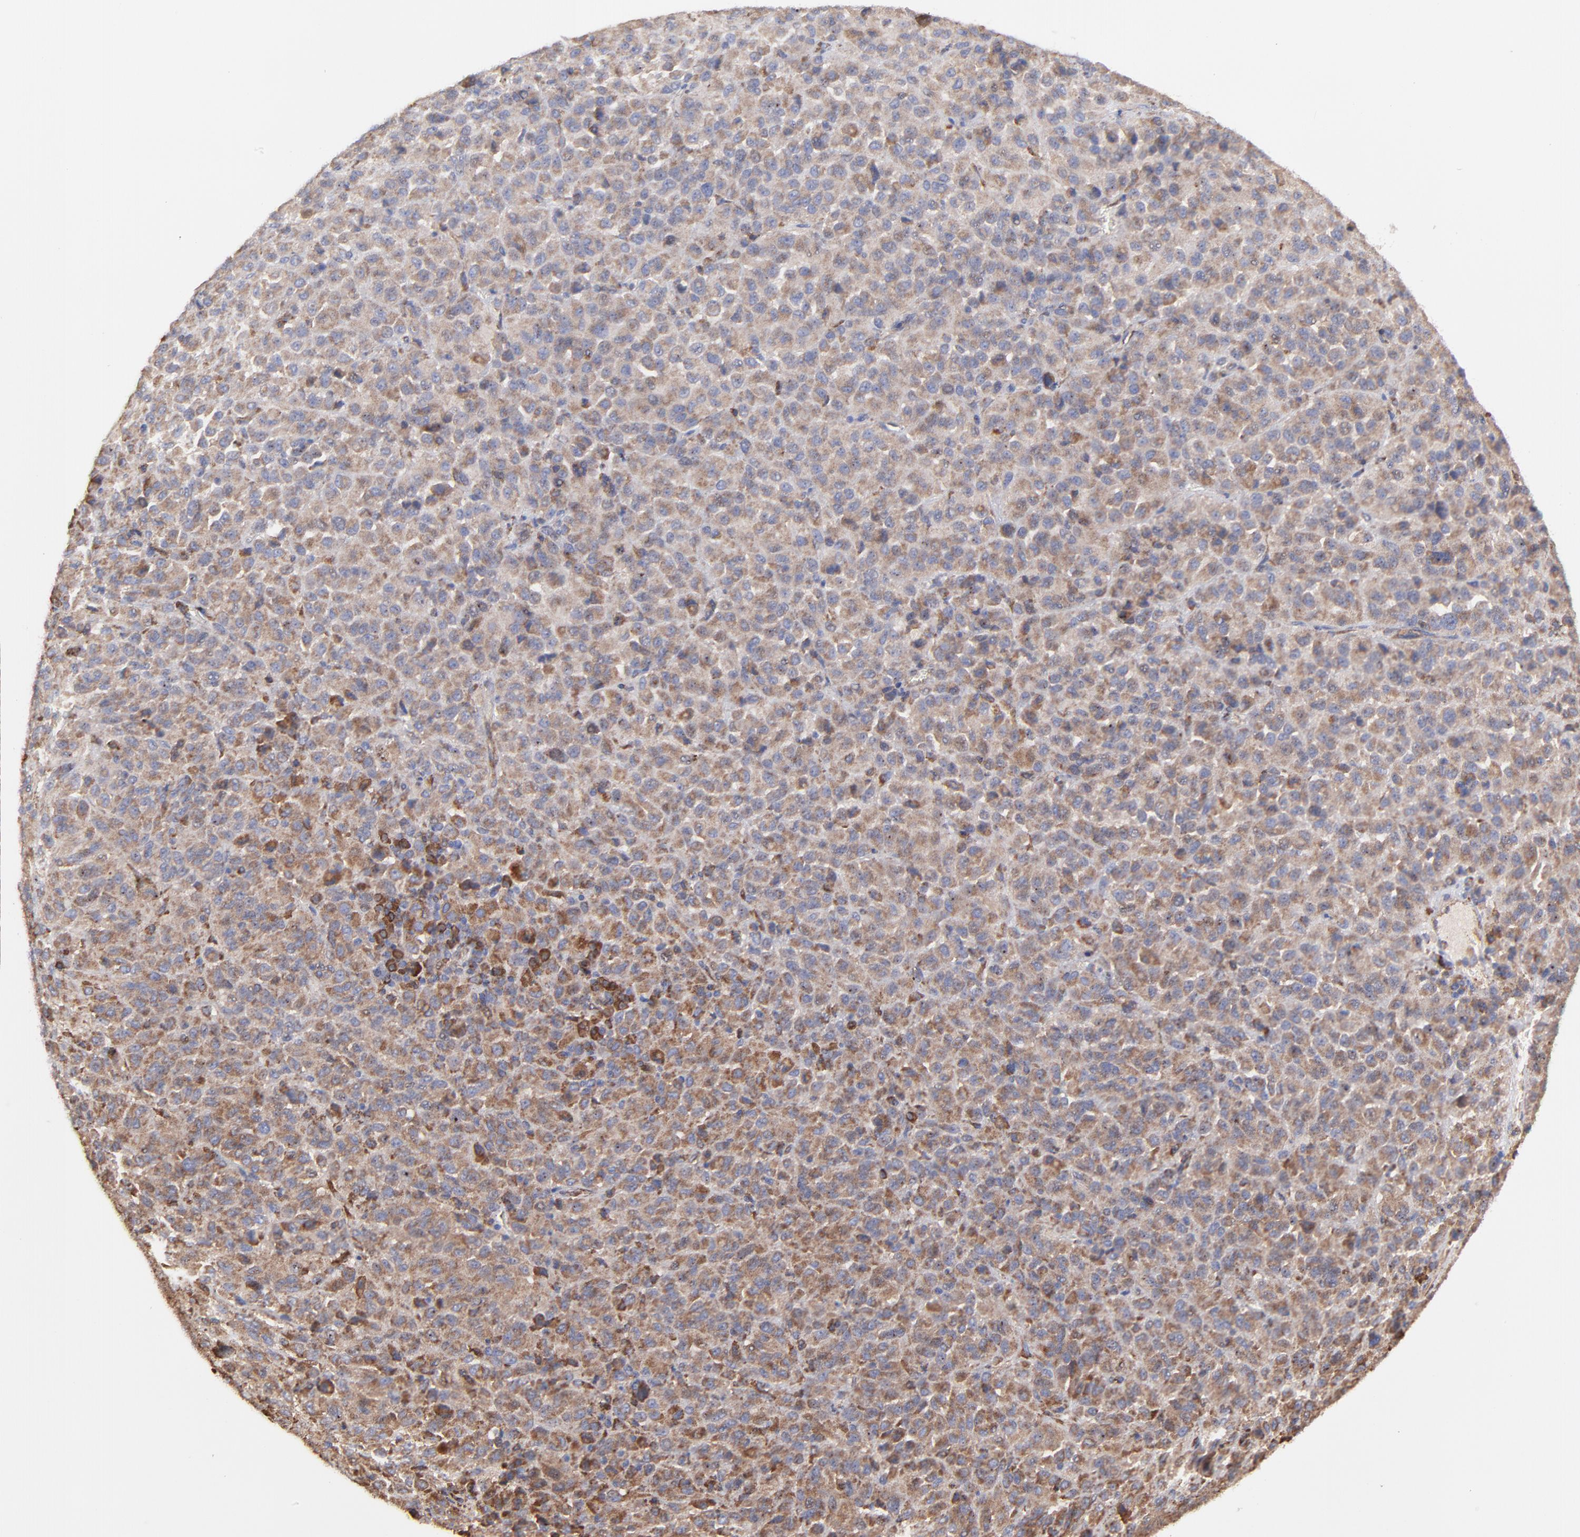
{"staining": {"intensity": "moderate", "quantity": ">75%", "location": "cytoplasmic/membranous"}, "tissue": "melanoma", "cell_type": "Tumor cells", "image_type": "cancer", "snomed": [{"axis": "morphology", "description": "Malignant melanoma, Metastatic site"}, {"axis": "topography", "description": "Lung"}], "caption": "The histopathology image shows a brown stain indicating the presence of a protein in the cytoplasmic/membranous of tumor cells in malignant melanoma (metastatic site).", "gene": "PFKM", "patient": {"sex": "male", "age": 64}}